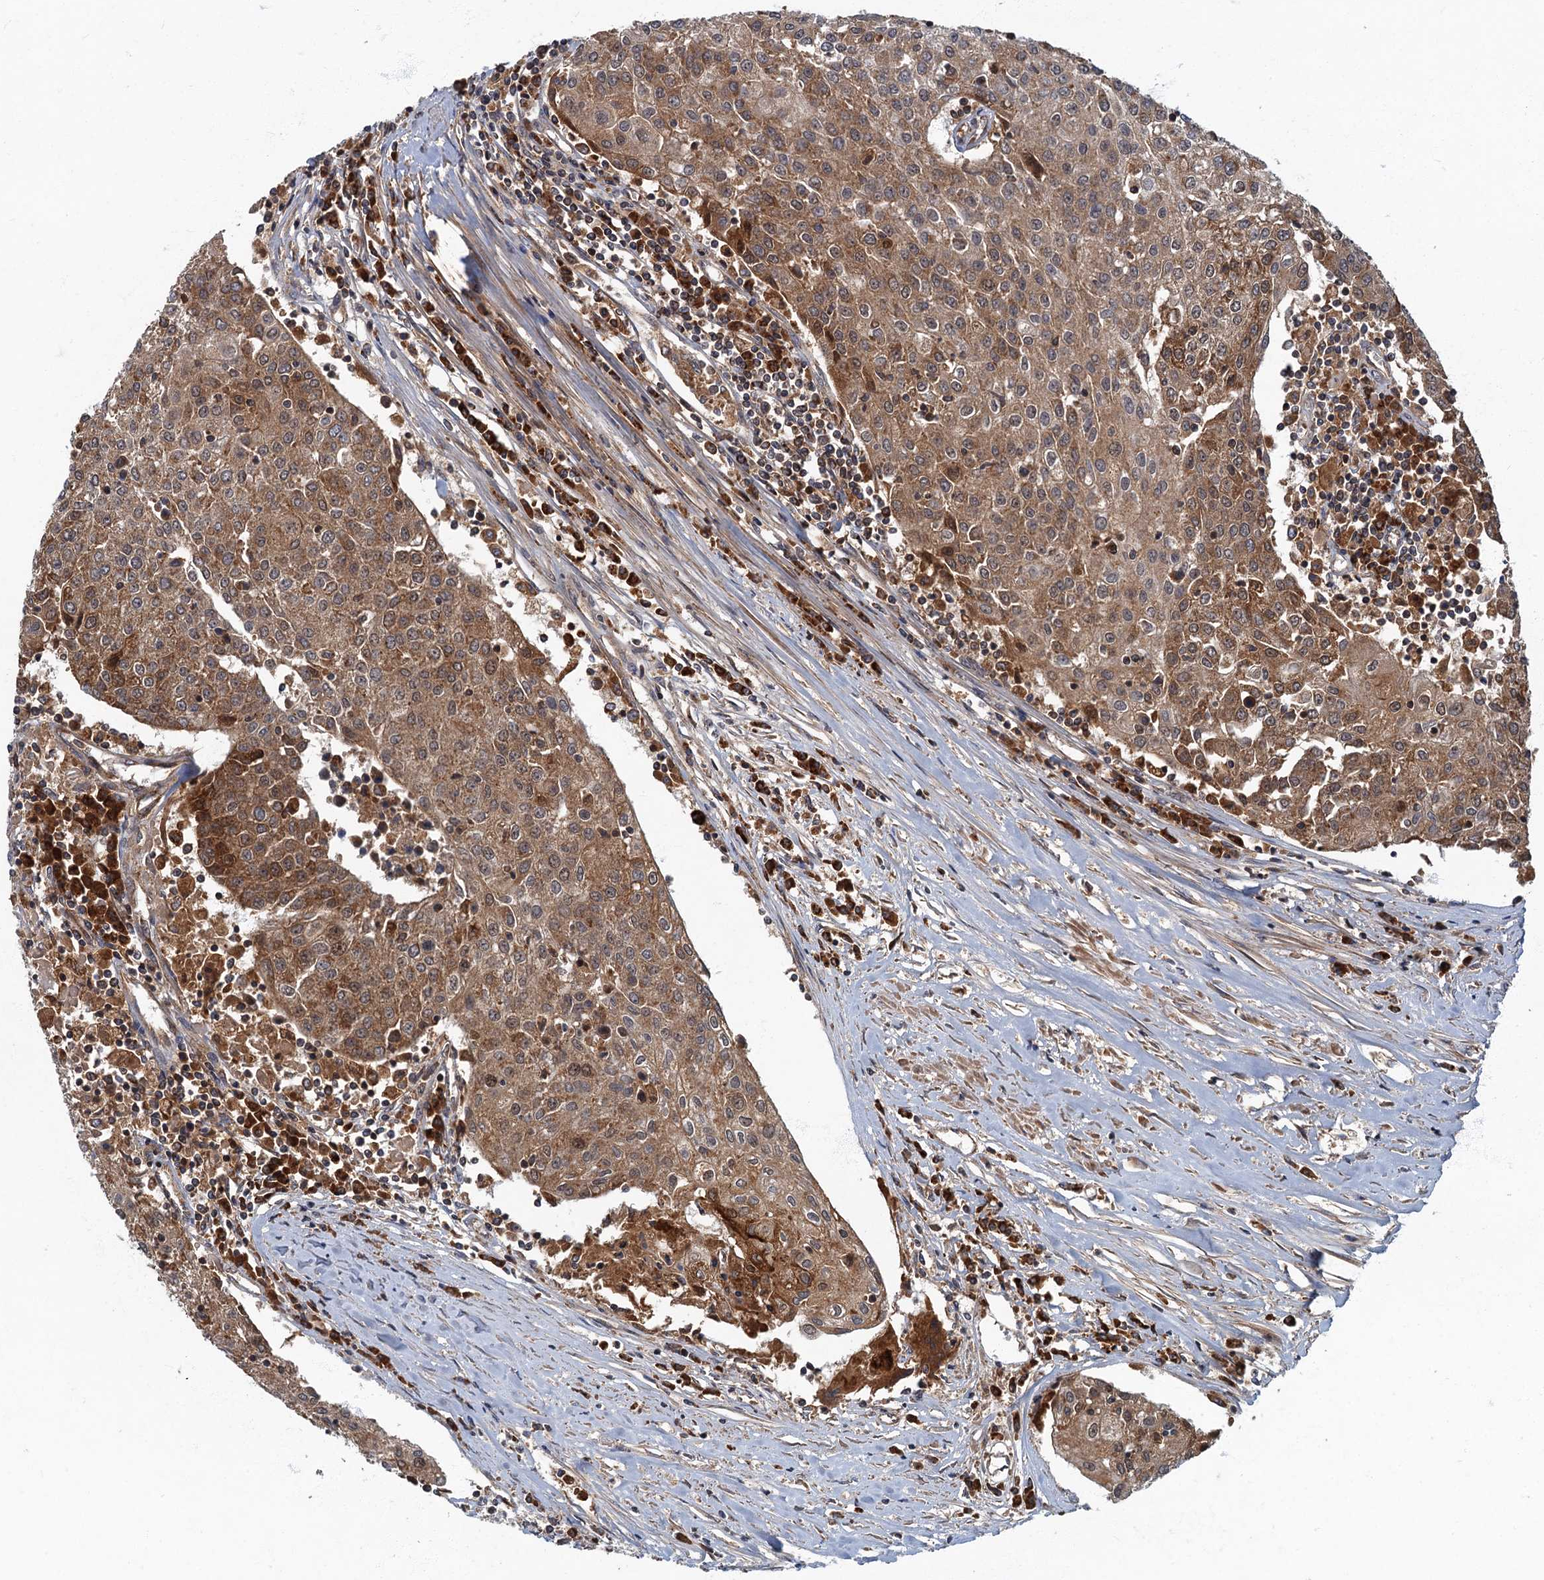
{"staining": {"intensity": "moderate", "quantity": ">75%", "location": "cytoplasmic/membranous"}, "tissue": "urothelial cancer", "cell_type": "Tumor cells", "image_type": "cancer", "snomed": [{"axis": "morphology", "description": "Urothelial carcinoma, High grade"}, {"axis": "topography", "description": "Urinary bladder"}], "caption": "A medium amount of moderate cytoplasmic/membranous expression is identified in about >75% of tumor cells in urothelial cancer tissue. The staining is performed using DAB brown chromogen to label protein expression. The nuclei are counter-stained blue using hematoxylin.", "gene": "SLC11A2", "patient": {"sex": "female", "age": 85}}